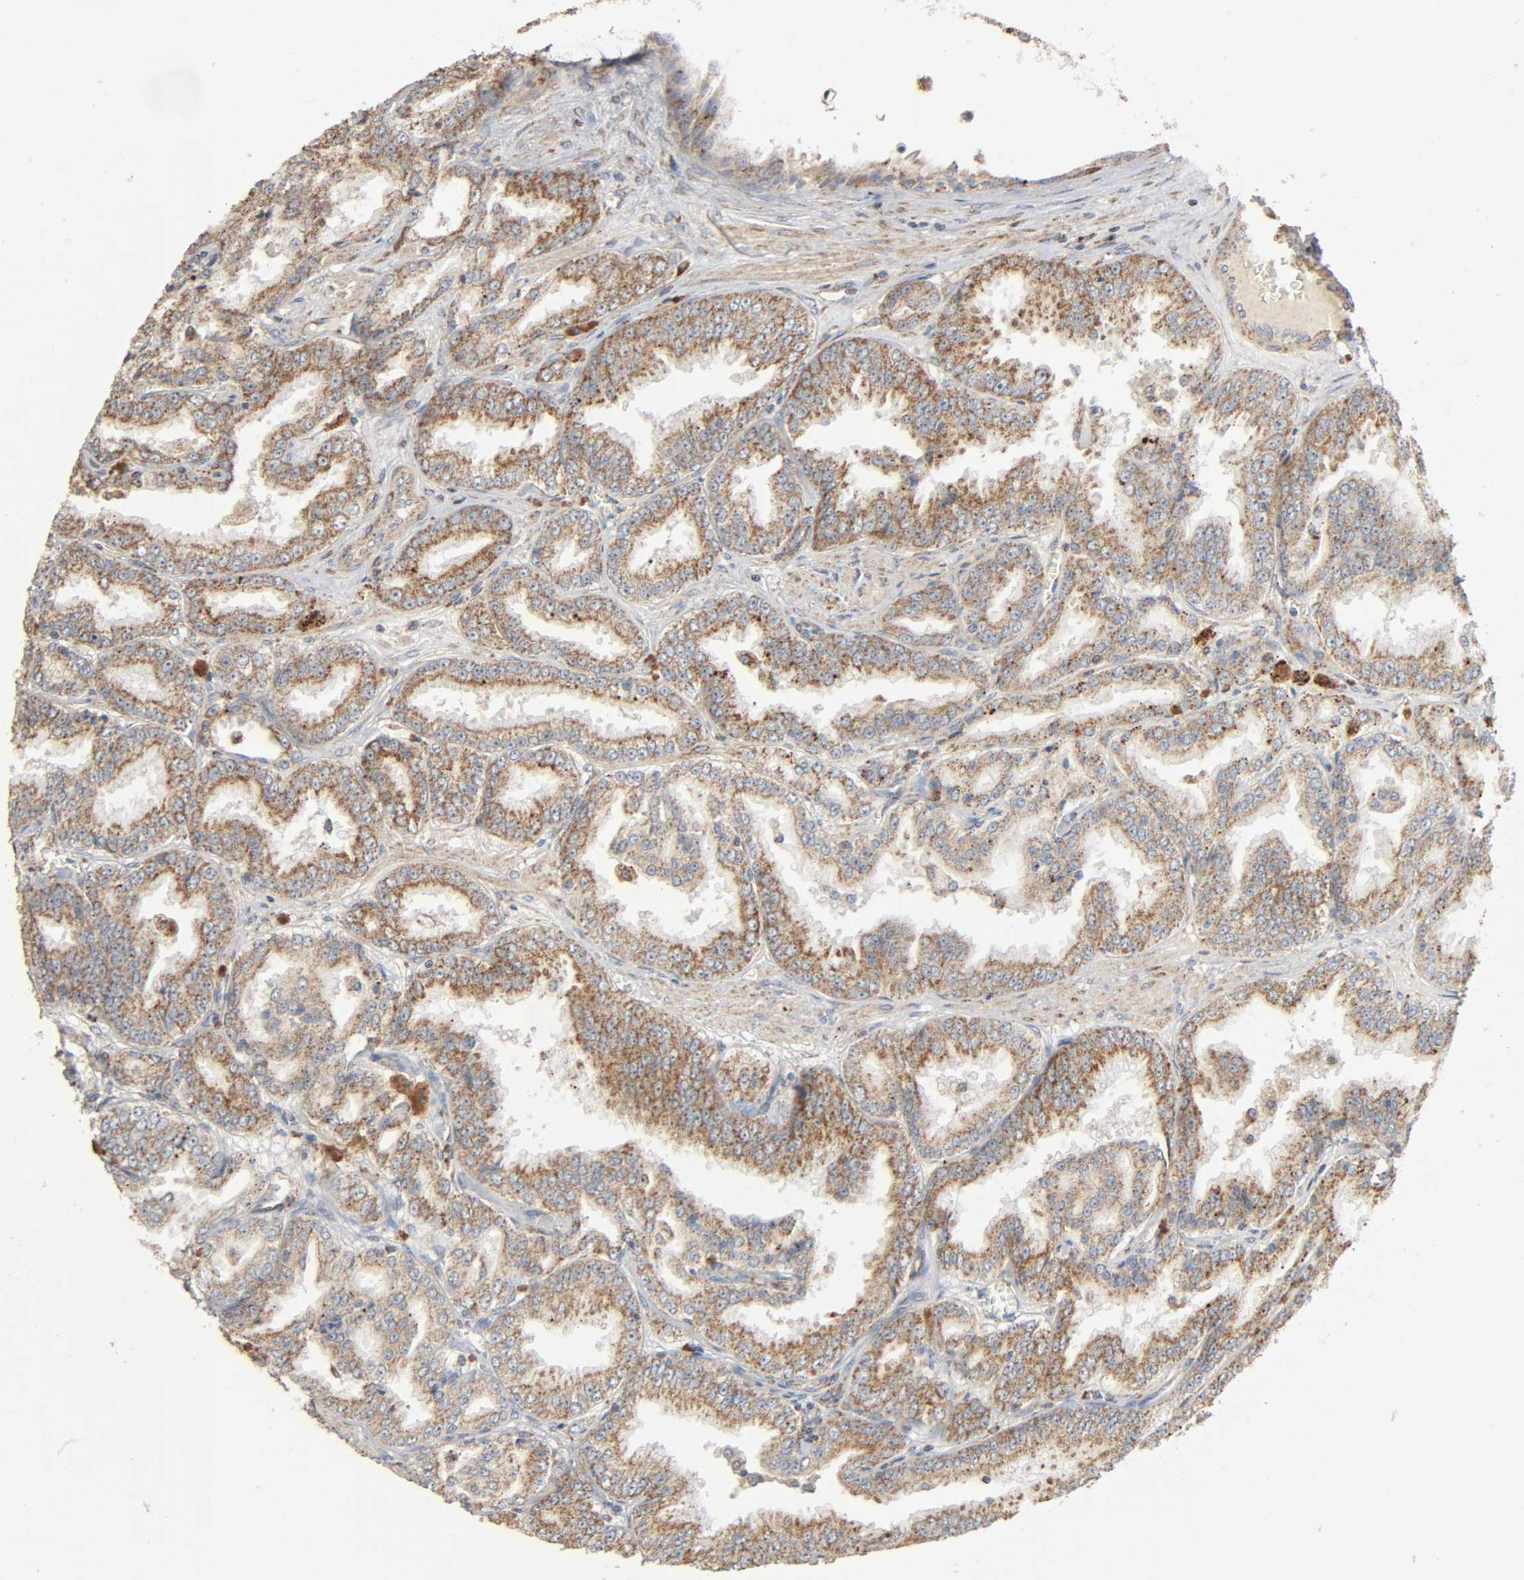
{"staining": {"intensity": "moderate", "quantity": ">75%", "location": "cytoplasmic/membranous"}, "tissue": "prostate cancer", "cell_type": "Tumor cells", "image_type": "cancer", "snomed": [{"axis": "morphology", "description": "Adenocarcinoma, High grade"}, {"axis": "topography", "description": "Prostate"}], "caption": "This histopathology image reveals immunohistochemistry staining of human prostate high-grade adenocarcinoma, with medium moderate cytoplasmic/membranous expression in approximately >75% of tumor cells.", "gene": "NDUFS3", "patient": {"sex": "male", "age": 61}}